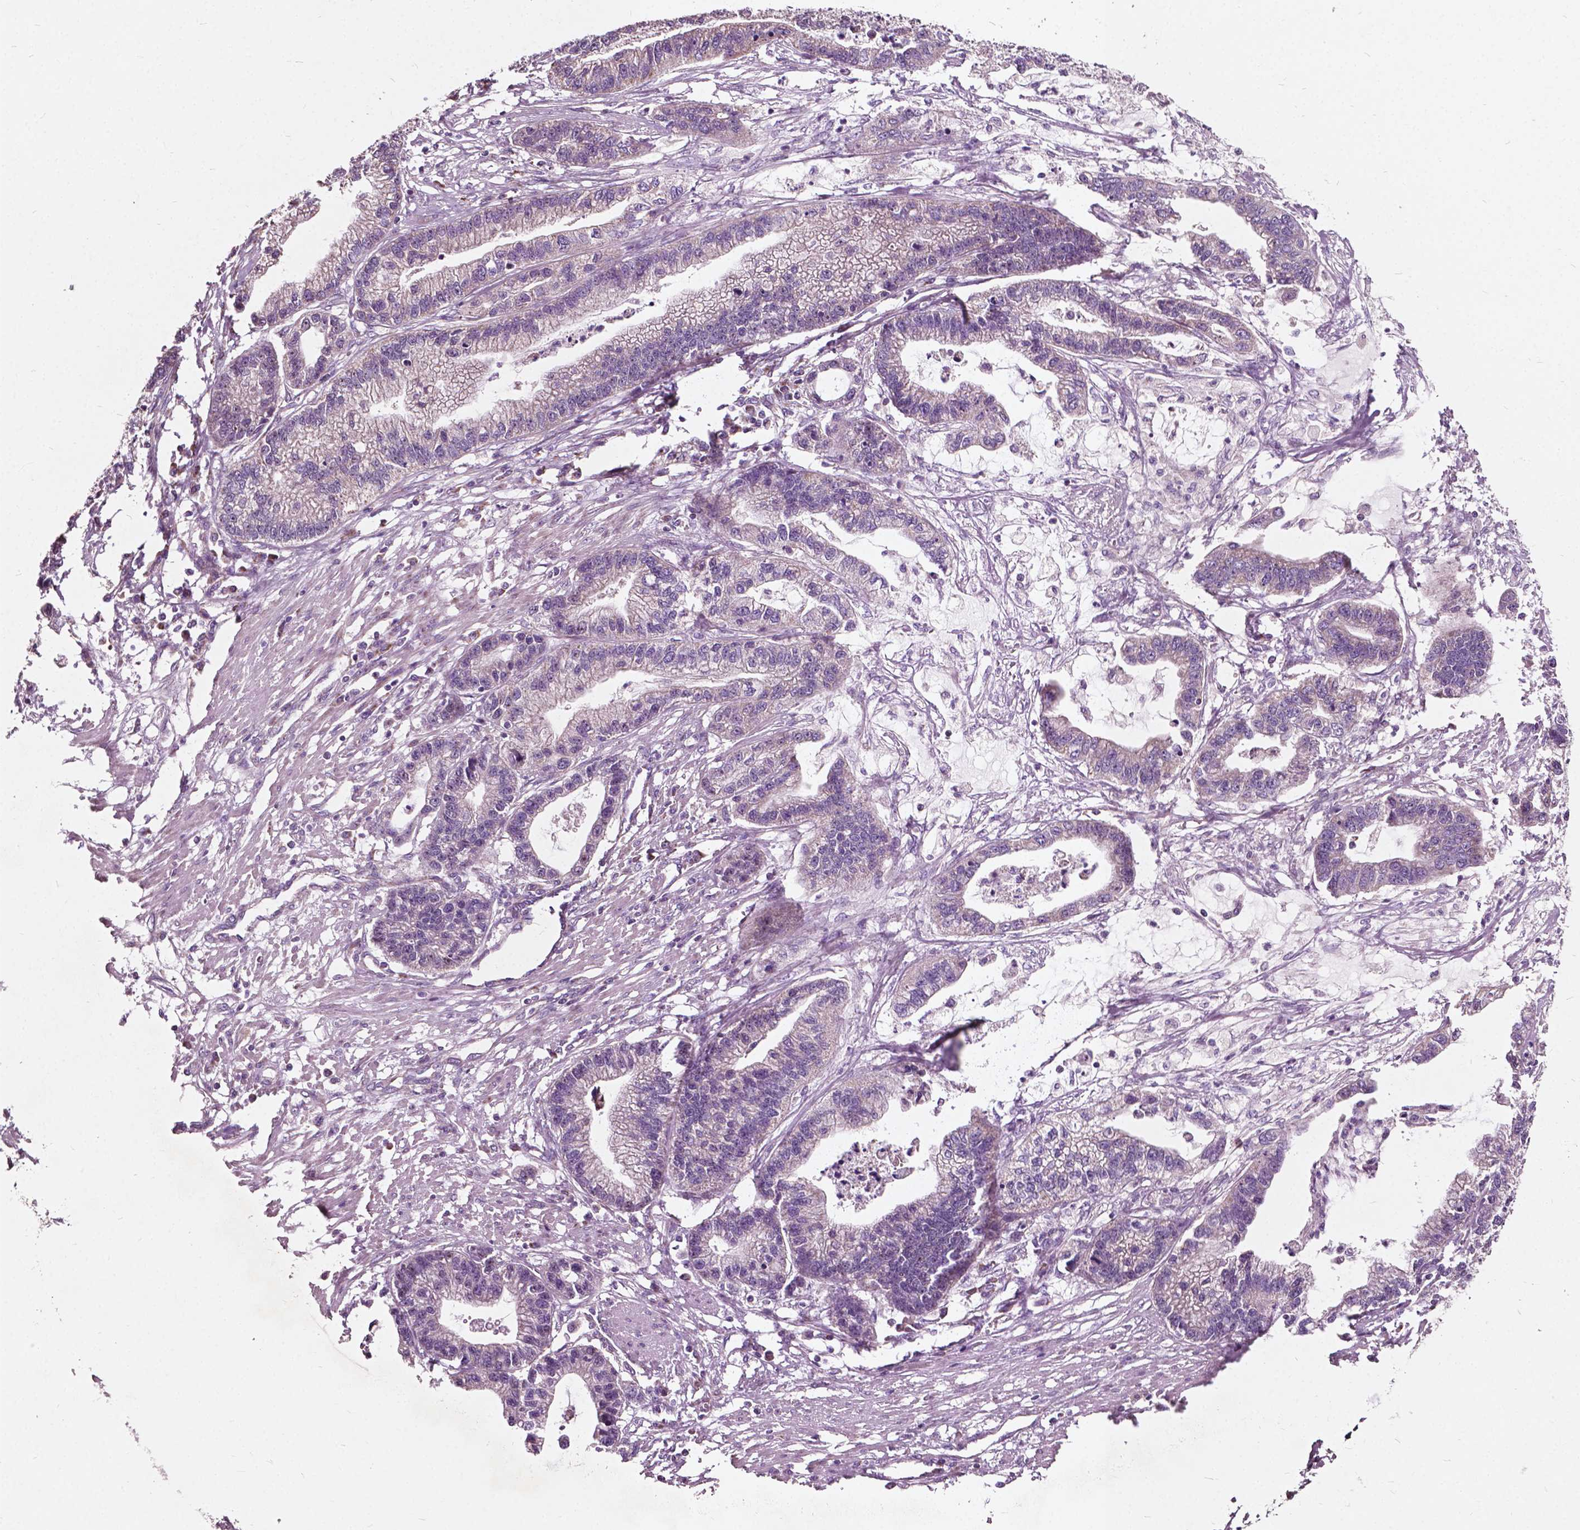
{"staining": {"intensity": "negative", "quantity": "none", "location": "none"}, "tissue": "stomach cancer", "cell_type": "Tumor cells", "image_type": "cancer", "snomed": [{"axis": "morphology", "description": "Adenocarcinoma, NOS"}, {"axis": "topography", "description": "Stomach"}], "caption": "An immunohistochemistry (IHC) histopathology image of adenocarcinoma (stomach) is shown. There is no staining in tumor cells of adenocarcinoma (stomach). (Brightfield microscopy of DAB (3,3'-diaminobenzidine) IHC at high magnification).", "gene": "ODF3L2", "patient": {"sex": "male", "age": 83}}